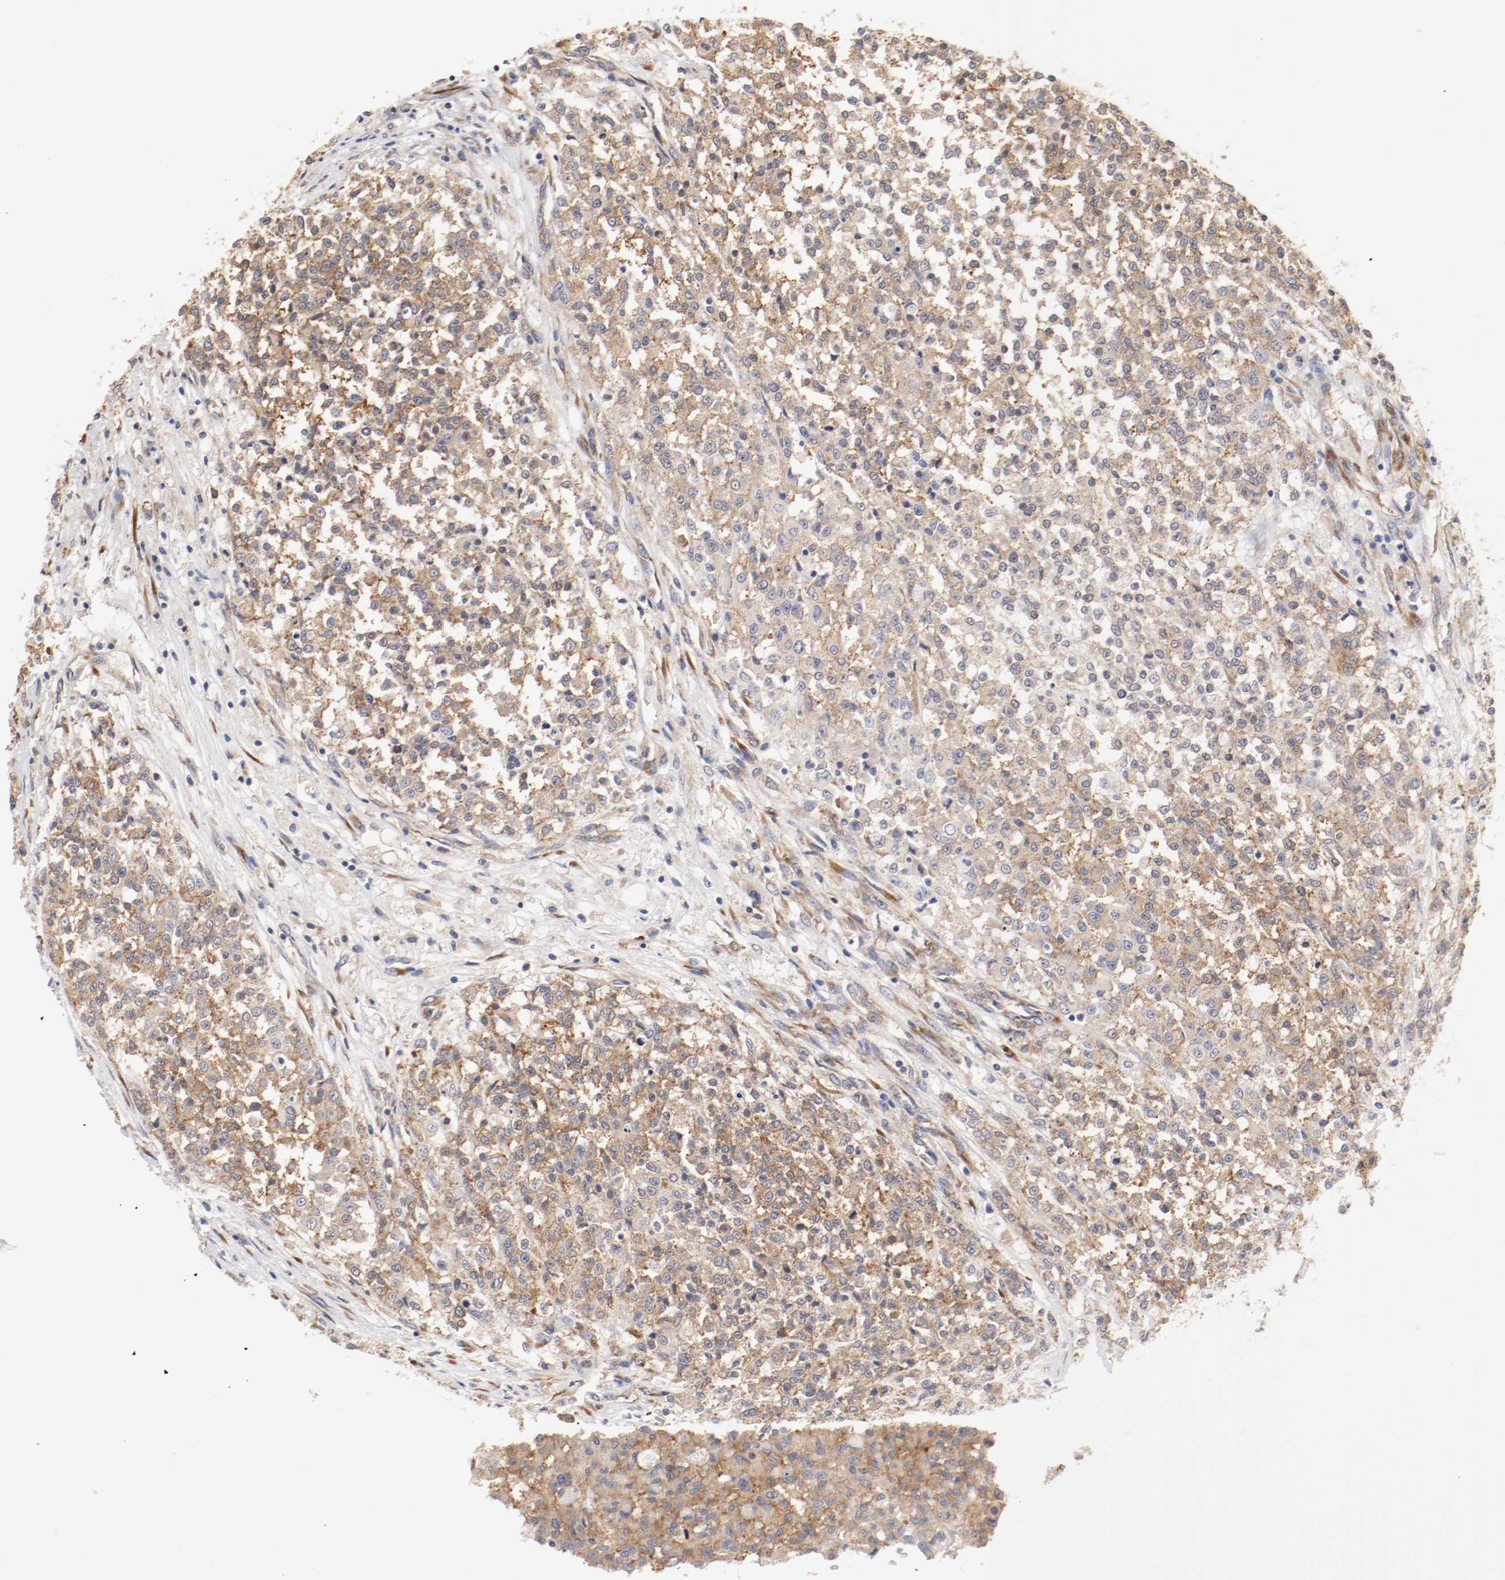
{"staining": {"intensity": "moderate", "quantity": ">75%", "location": "cytoplasmic/membranous"}, "tissue": "testis cancer", "cell_type": "Tumor cells", "image_type": "cancer", "snomed": [{"axis": "morphology", "description": "Seminoma, NOS"}, {"axis": "topography", "description": "Testis"}], "caption": "The histopathology image demonstrates a brown stain indicating the presence of a protein in the cytoplasmic/membranous of tumor cells in testis cancer (seminoma).", "gene": "FKBP3", "patient": {"sex": "male", "age": 59}}